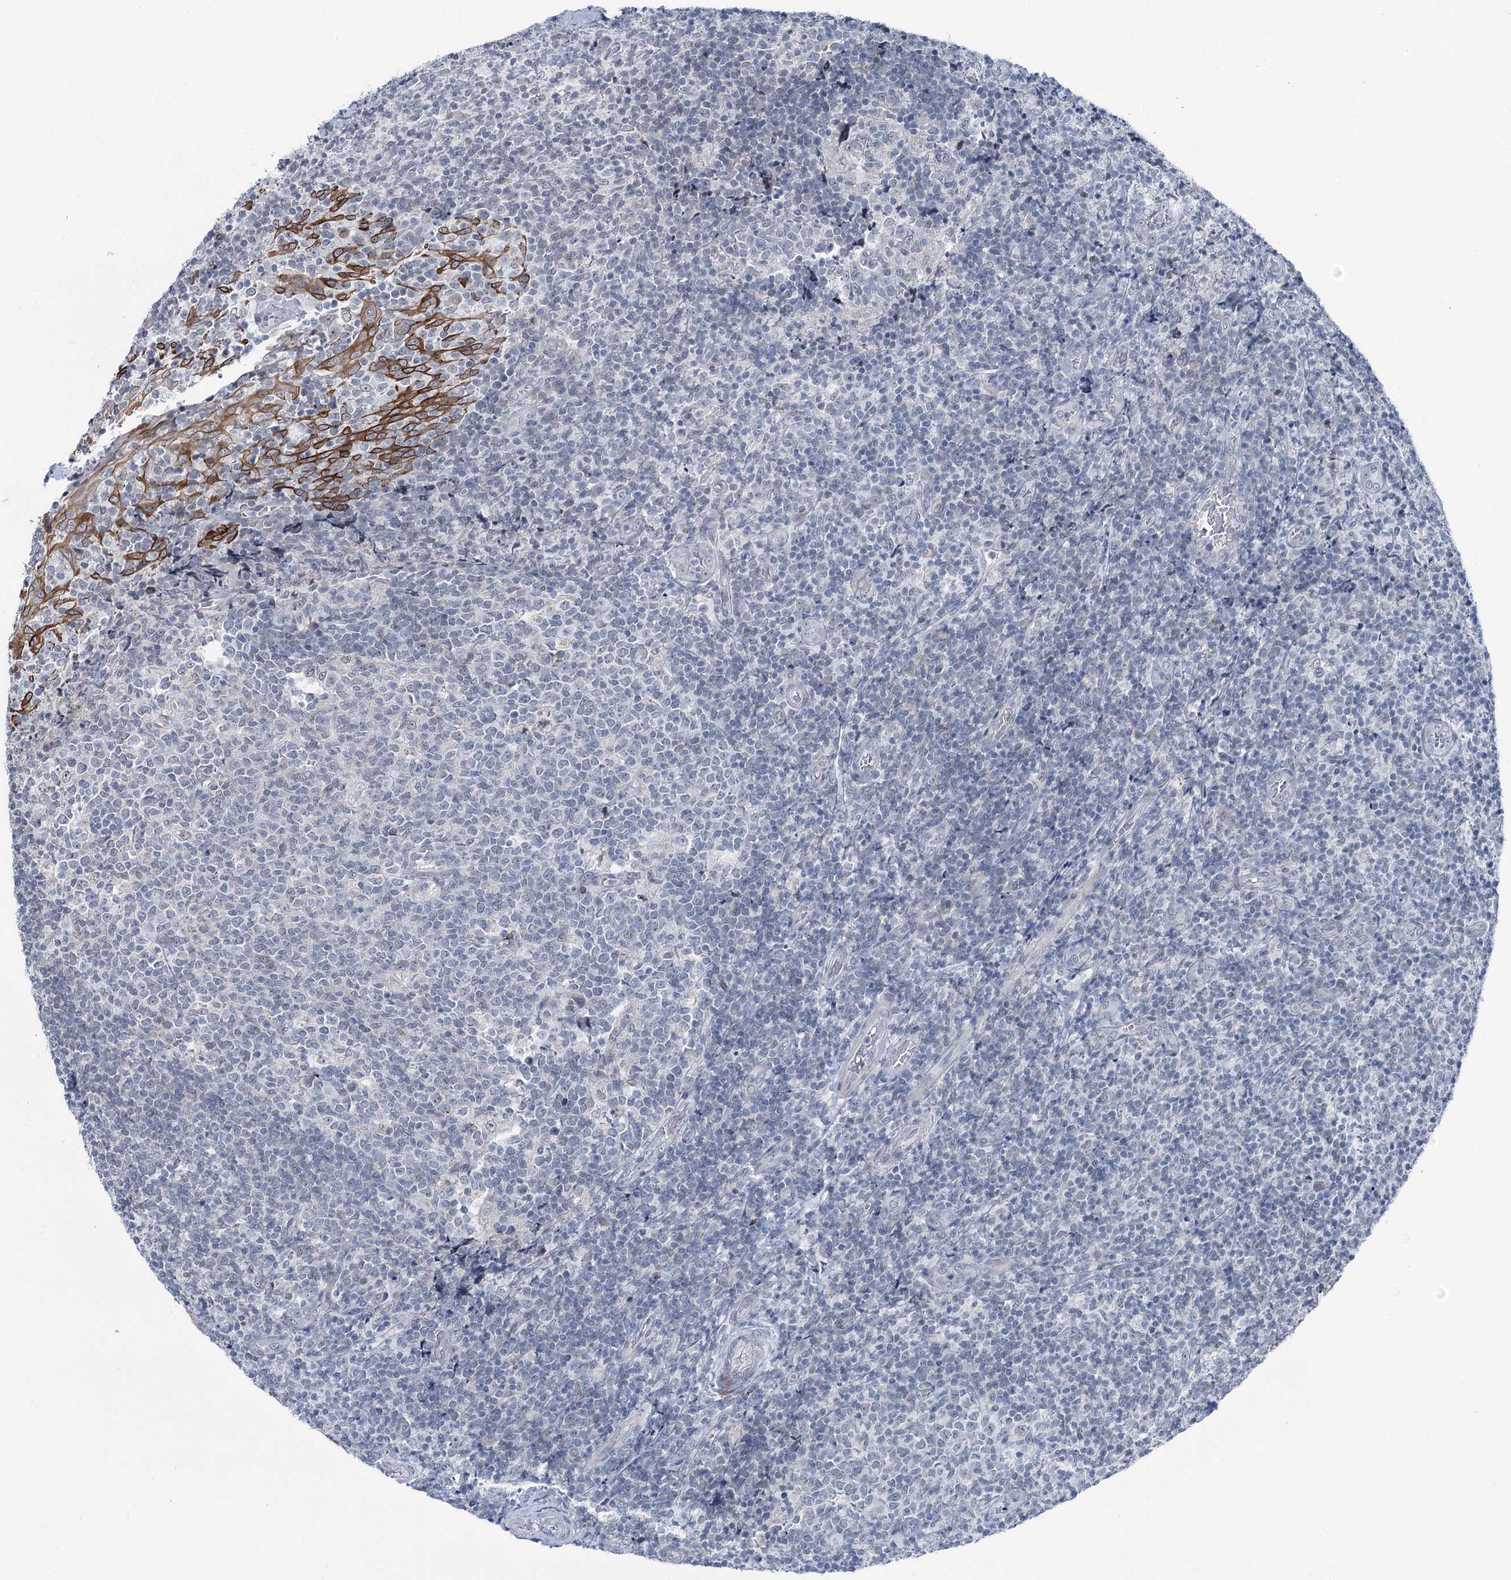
{"staining": {"intensity": "negative", "quantity": "none", "location": "none"}, "tissue": "tonsil", "cell_type": "Germinal center cells", "image_type": "normal", "snomed": [{"axis": "morphology", "description": "Normal tissue, NOS"}, {"axis": "topography", "description": "Tonsil"}], "caption": "Germinal center cells are negative for protein expression in benign human tonsil. (DAB IHC with hematoxylin counter stain).", "gene": "STEEP1", "patient": {"sex": "female", "age": 19}}